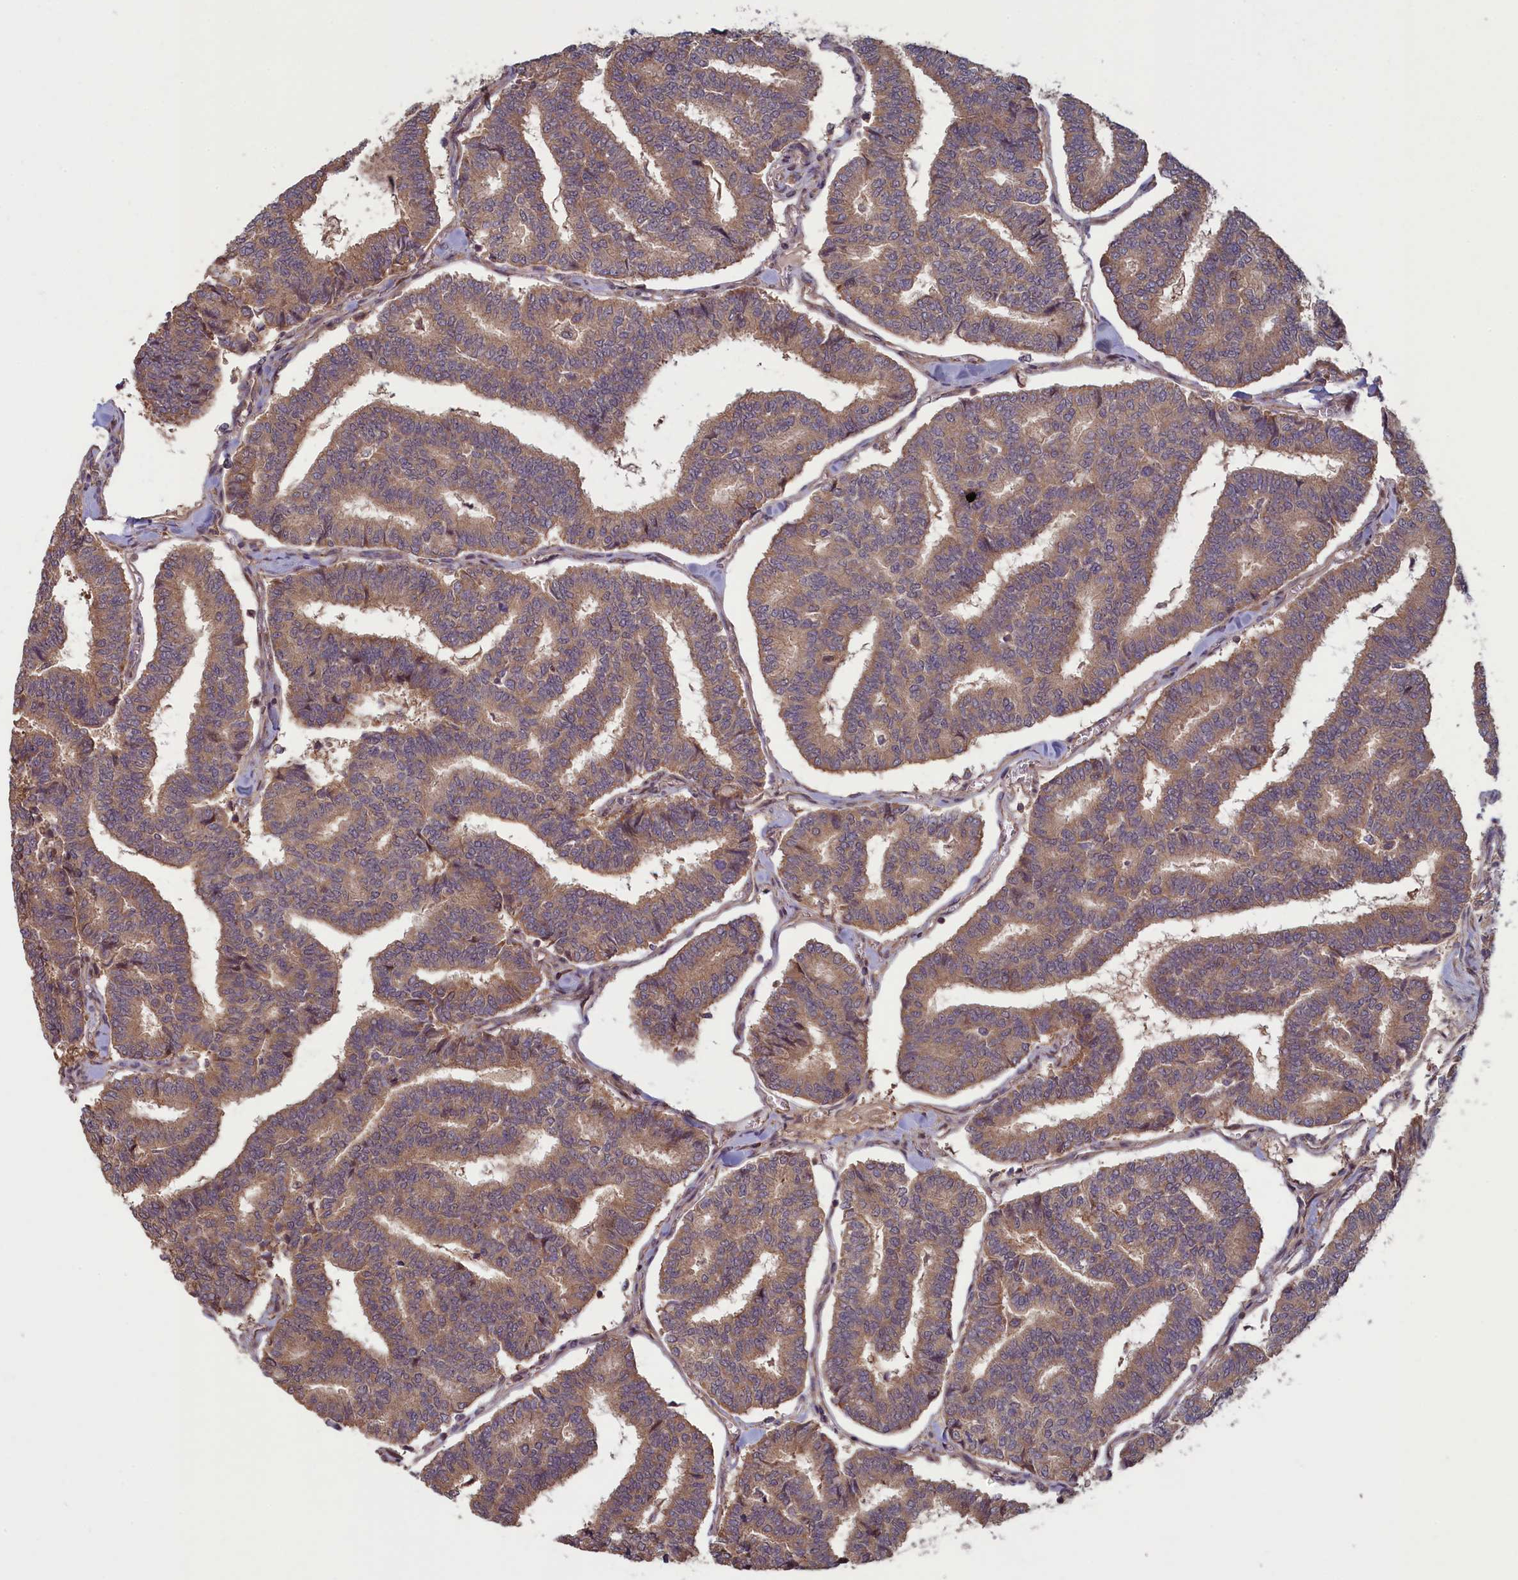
{"staining": {"intensity": "weak", "quantity": ">75%", "location": "cytoplasmic/membranous"}, "tissue": "thyroid cancer", "cell_type": "Tumor cells", "image_type": "cancer", "snomed": [{"axis": "morphology", "description": "Papillary adenocarcinoma, NOS"}, {"axis": "topography", "description": "Thyroid gland"}], "caption": "This image demonstrates immunohistochemistry staining of human thyroid cancer, with low weak cytoplasmic/membranous expression in about >75% of tumor cells.", "gene": "CIAO2B", "patient": {"sex": "female", "age": 35}}